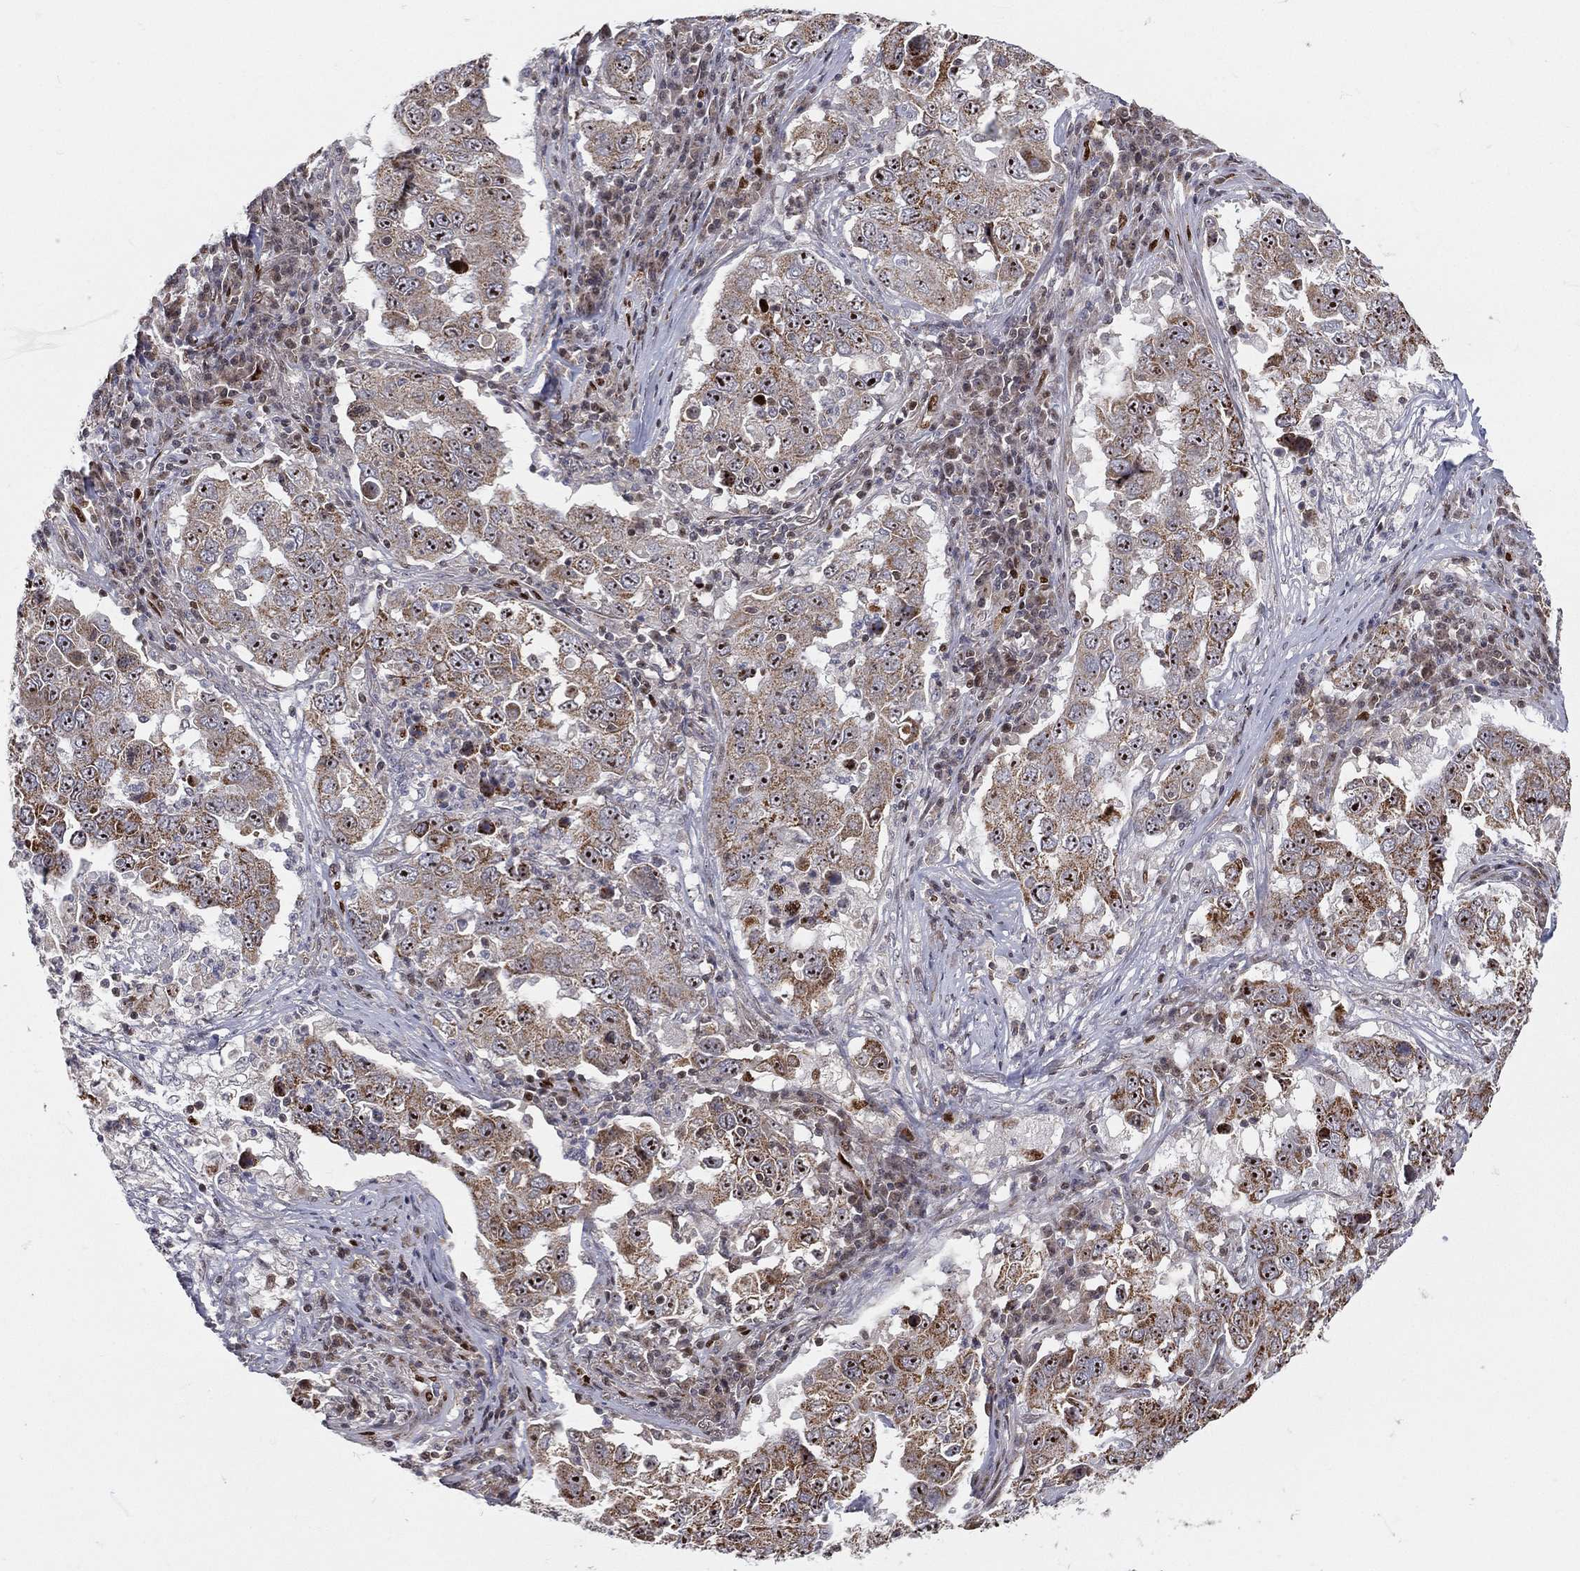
{"staining": {"intensity": "moderate", "quantity": "25%-75%", "location": "cytoplasmic/membranous,nuclear"}, "tissue": "lung cancer", "cell_type": "Tumor cells", "image_type": "cancer", "snomed": [{"axis": "morphology", "description": "Adenocarcinoma, NOS"}, {"axis": "topography", "description": "Lung"}], "caption": "Brown immunohistochemical staining in human adenocarcinoma (lung) displays moderate cytoplasmic/membranous and nuclear expression in about 25%-75% of tumor cells. The protein of interest is stained brown, and the nuclei are stained in blue (DAB IHC with brightfield microscopy, high magnification).", "gene": "ZEB1", "patient": {"sex": "male", "age": 73}}